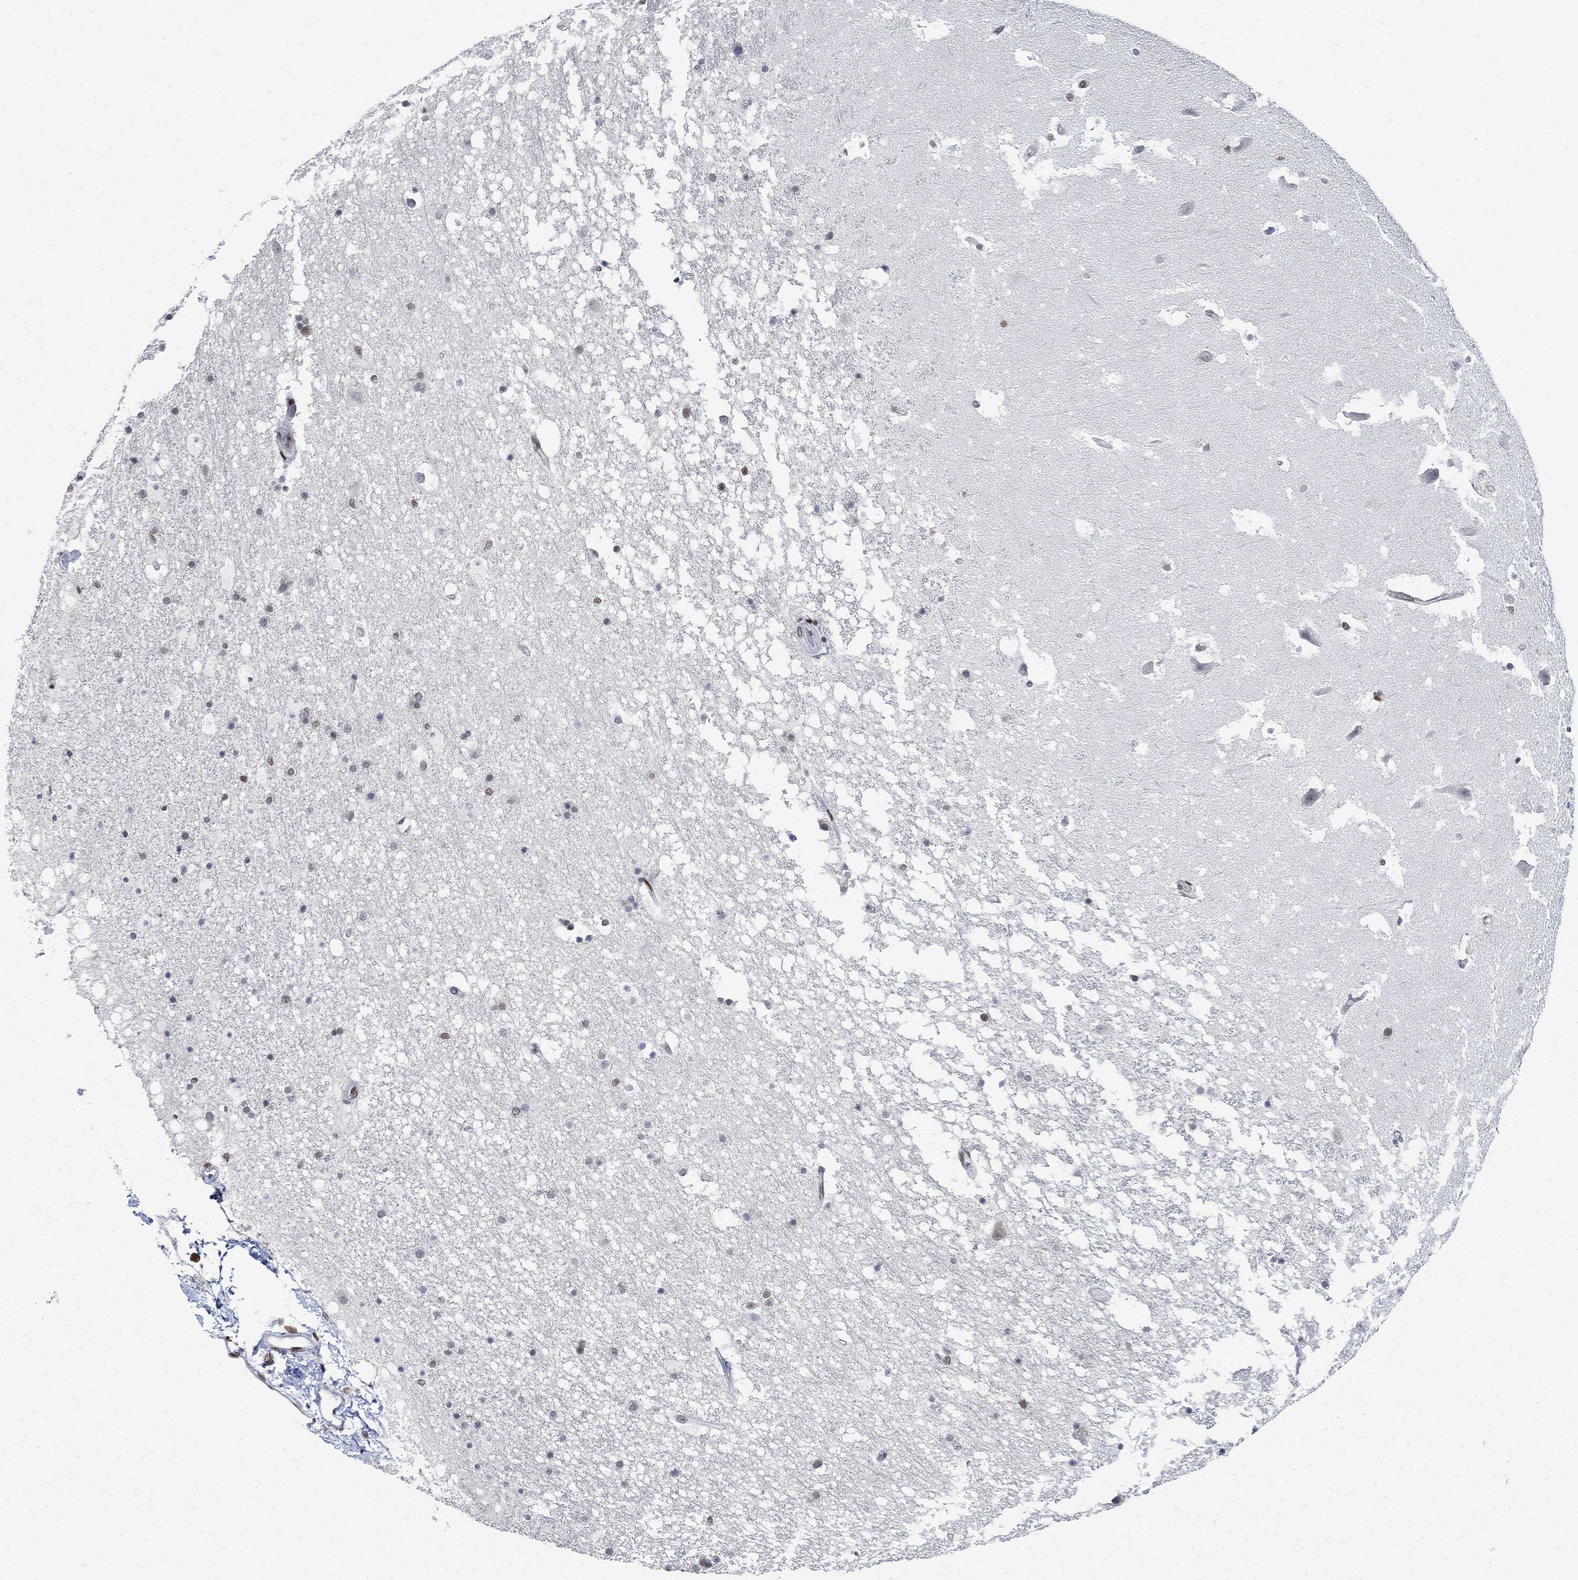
{"staining": {"intensity": "moderate", "quantity": "<25%", "location": "nuclear"}, "tissue": "hippocampus", "cell_type": "Glial cells", "image_type": "normal", "snomed": [{"axis": "morphology", "description": "Normal tissue, NOS"}, {"axis": "topography", "description": "Hippocampus"}], "caption": "IHC of unremarkable hippocampus exhibits low levels of moderate nuclear staining in about <25% of glial cells. The staining was performed using DAB, with brown indicating positive protein expression. Nuclei are stained blue with hematoxylin.", "gene": "PCNA", "patient": {"sex": "male", "age": 51}}